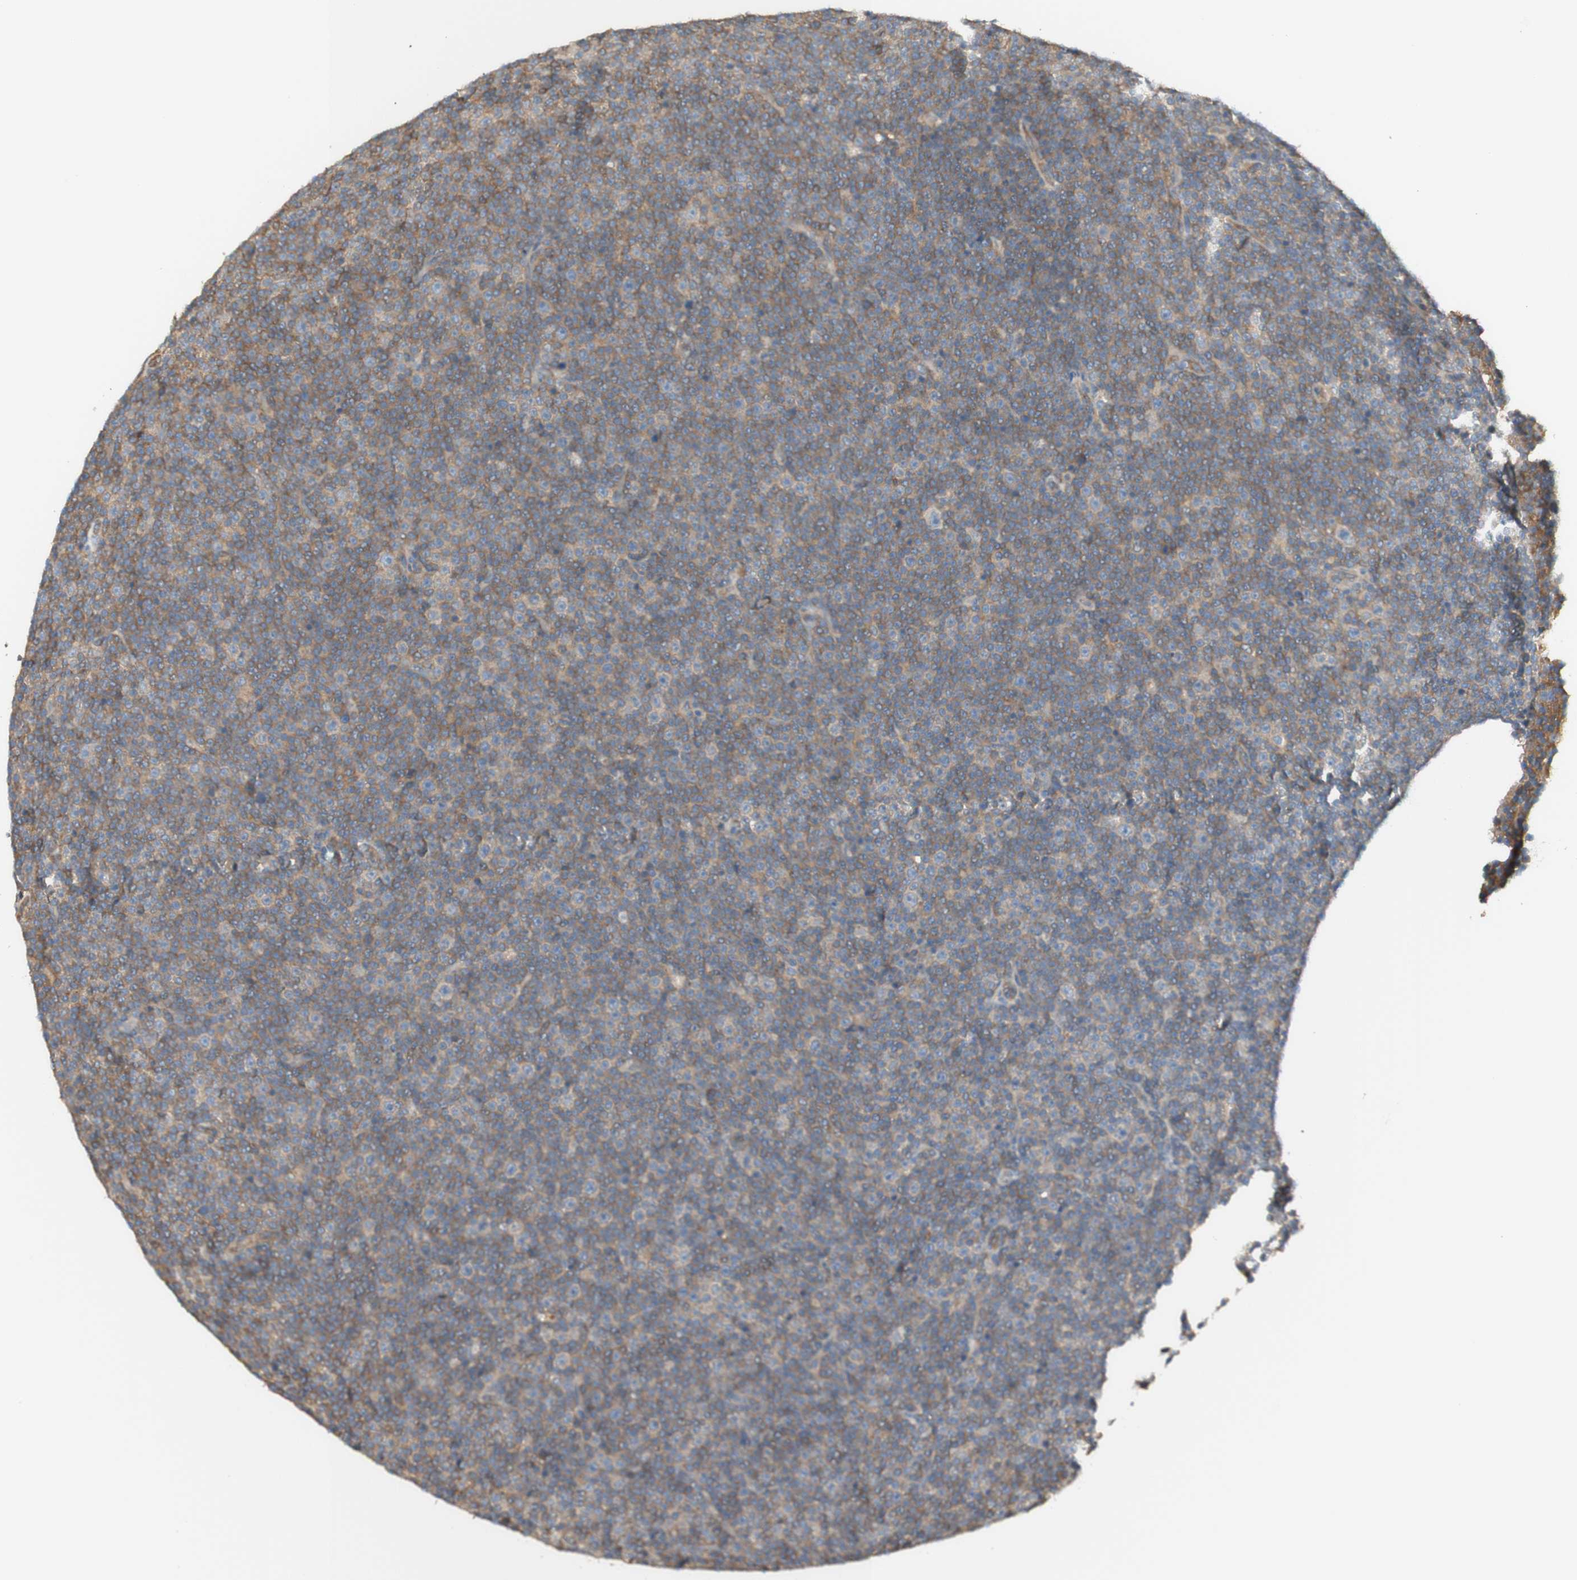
{"staining": {"intensity": "moderate", "quantity": ">75%", "location": "cytoplasmic/membranous"}, "tissue": "lymphoma", "cell_type": "Tumor cells", "image_type": "cancer", "snomed": [{"axis": "morphology", "description": "Malignant lymphoma, non-Hodgkin's type, Low grade"}, {"axis": "topography", "description": "Lymph node"}], "caption": "The photomicrograph exhibits staining of malignant lymphoma, non-Hodgkin's type (low-grade), revealing moderate cytoplasmic/membranous protein positivity (brown color) within tumor cells. (DAB (3,3'-diaminobenzidine) = brown stain, brightfield microscopy at high magnification).", "gene": "IKBKG", "patient": {"sex": "female", "age": 67}}